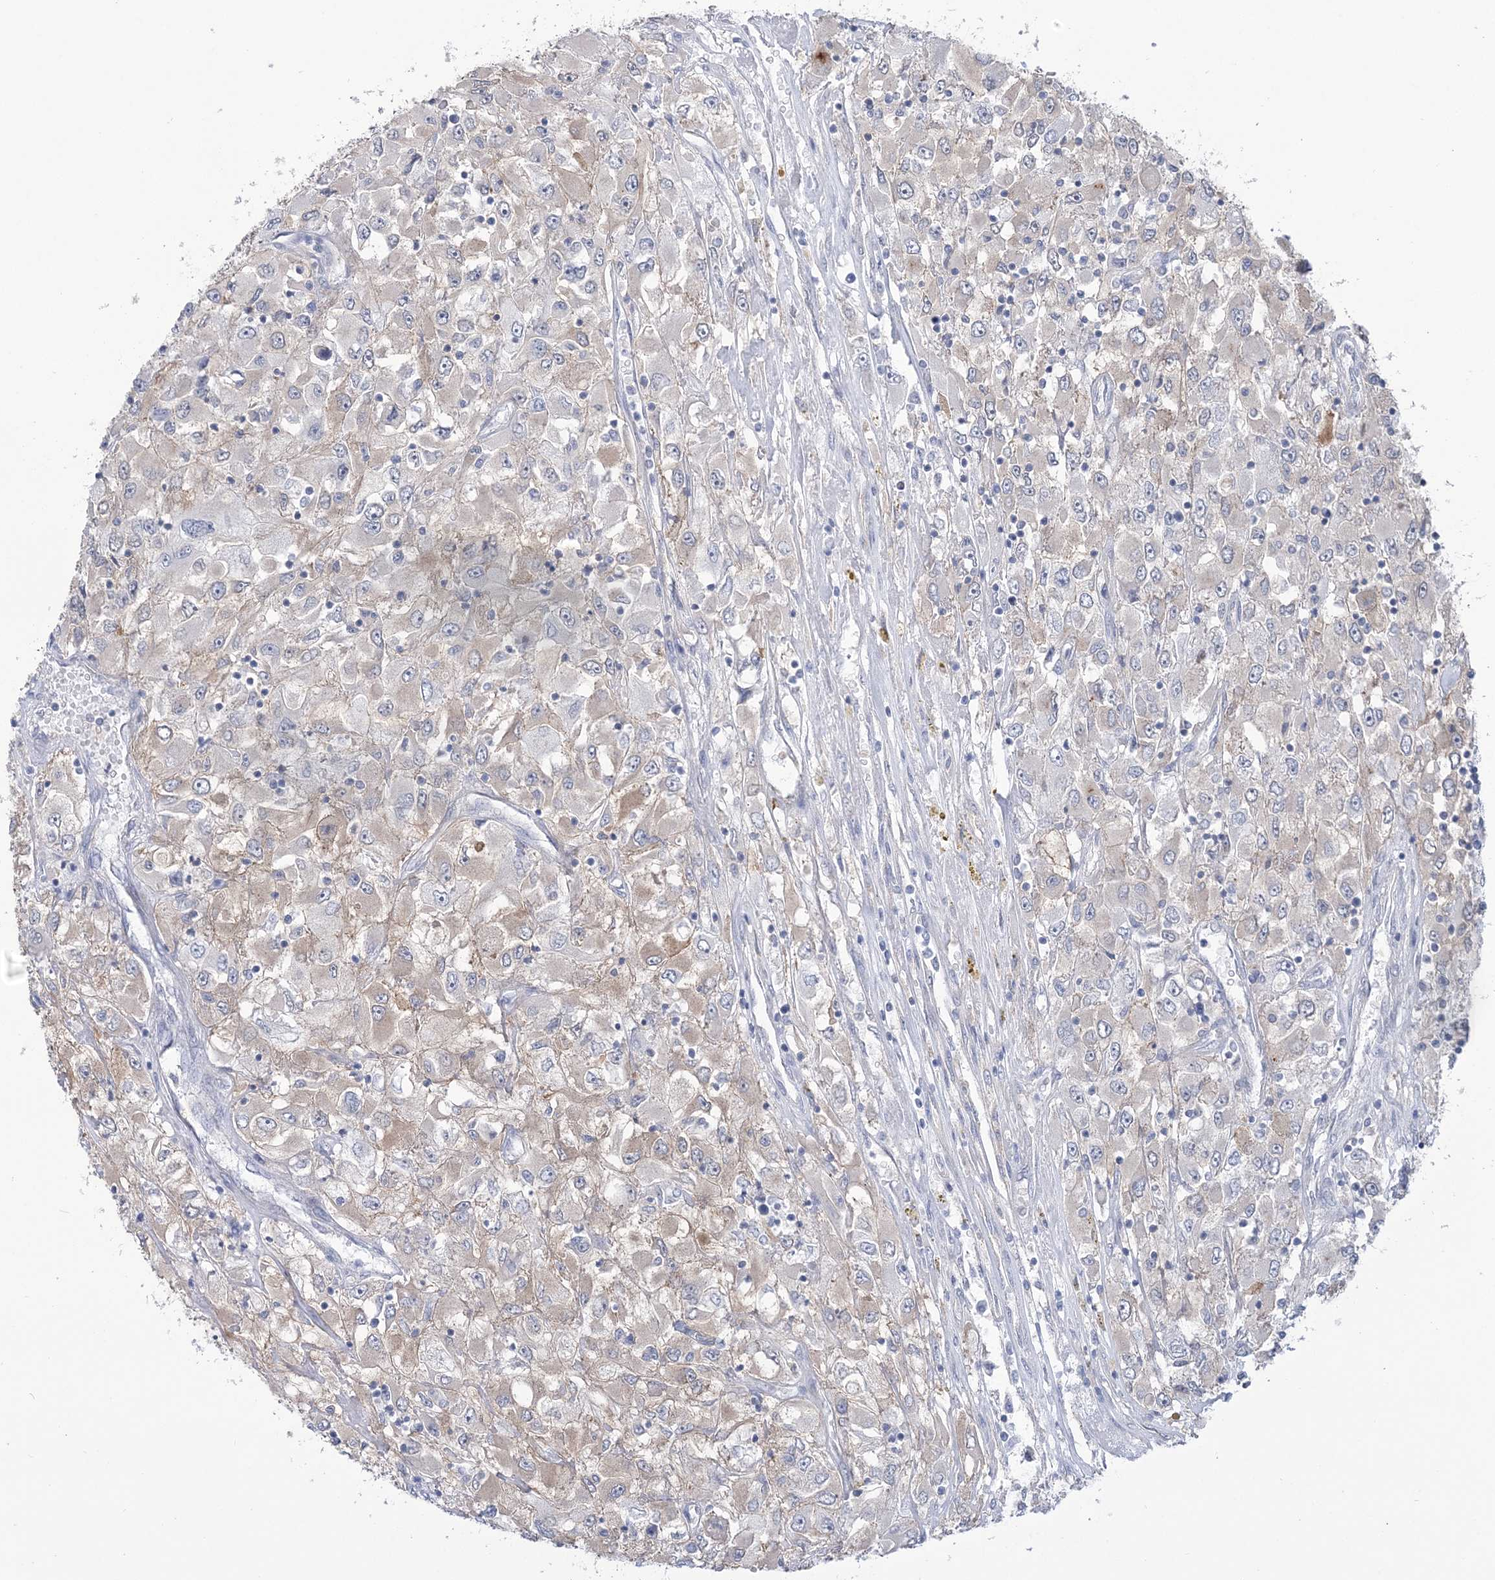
{"staining": {"intensity": "weak", "quantity": "<25%", "location": "cytoplasmic/membranous"}, "tissue": "renal cancer", "cell_type": "Tumor cells", "image_type": "cancer", "snomed": [{"axis": "morphology", "description": "Adenocarcinoma, NOS"}, {"axis": "topography", "description": "Kidney"}], "caption": "Adenocarcinoma (renal) stained for a protein using immunohistochemistry (IHC) reveals no staining tumor cells.", "gene": "RAB11FIP5", "patient": {"sex": "female", "age": 52}}